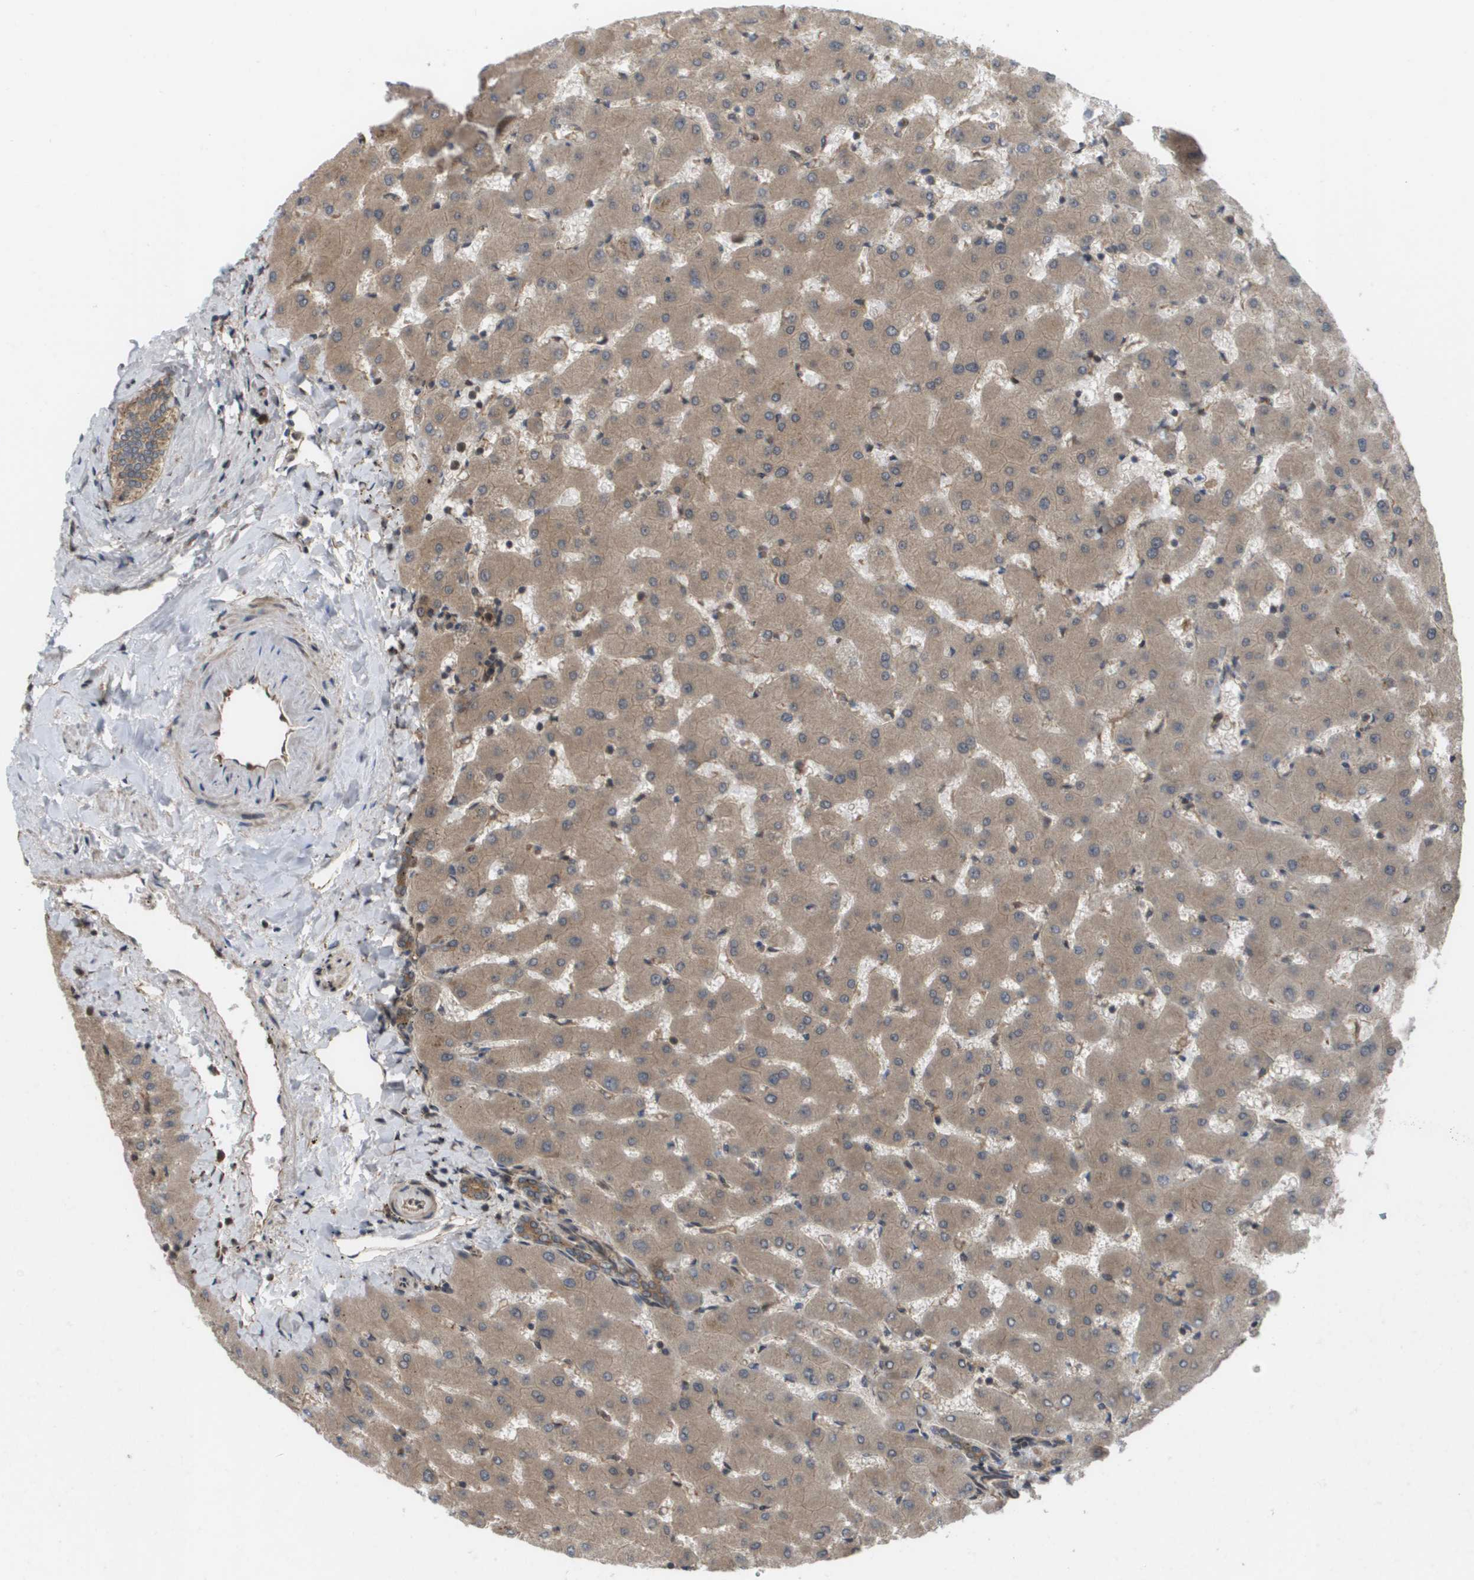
{"staining": {"intensity": "moderate", "quantity": ">75%", "location": "cytoplasmic/membranous"}, "tissue": "liver", "cell_type": "Cholangiocytes", "image_type": "normal", "snomed": [{"axis": "morphology", "description": "Normal tissue, NOS"}, {"axis": "topography", "description": "Liver"}], "caption": "Protein expression by immunohistochemistry shows moderate cytoplasmic/membranous expression in approximately >75% of cholangiocytes in benign liver.", "gene": "CTPS2", "patient": {"sex": "female", "age": 63}}